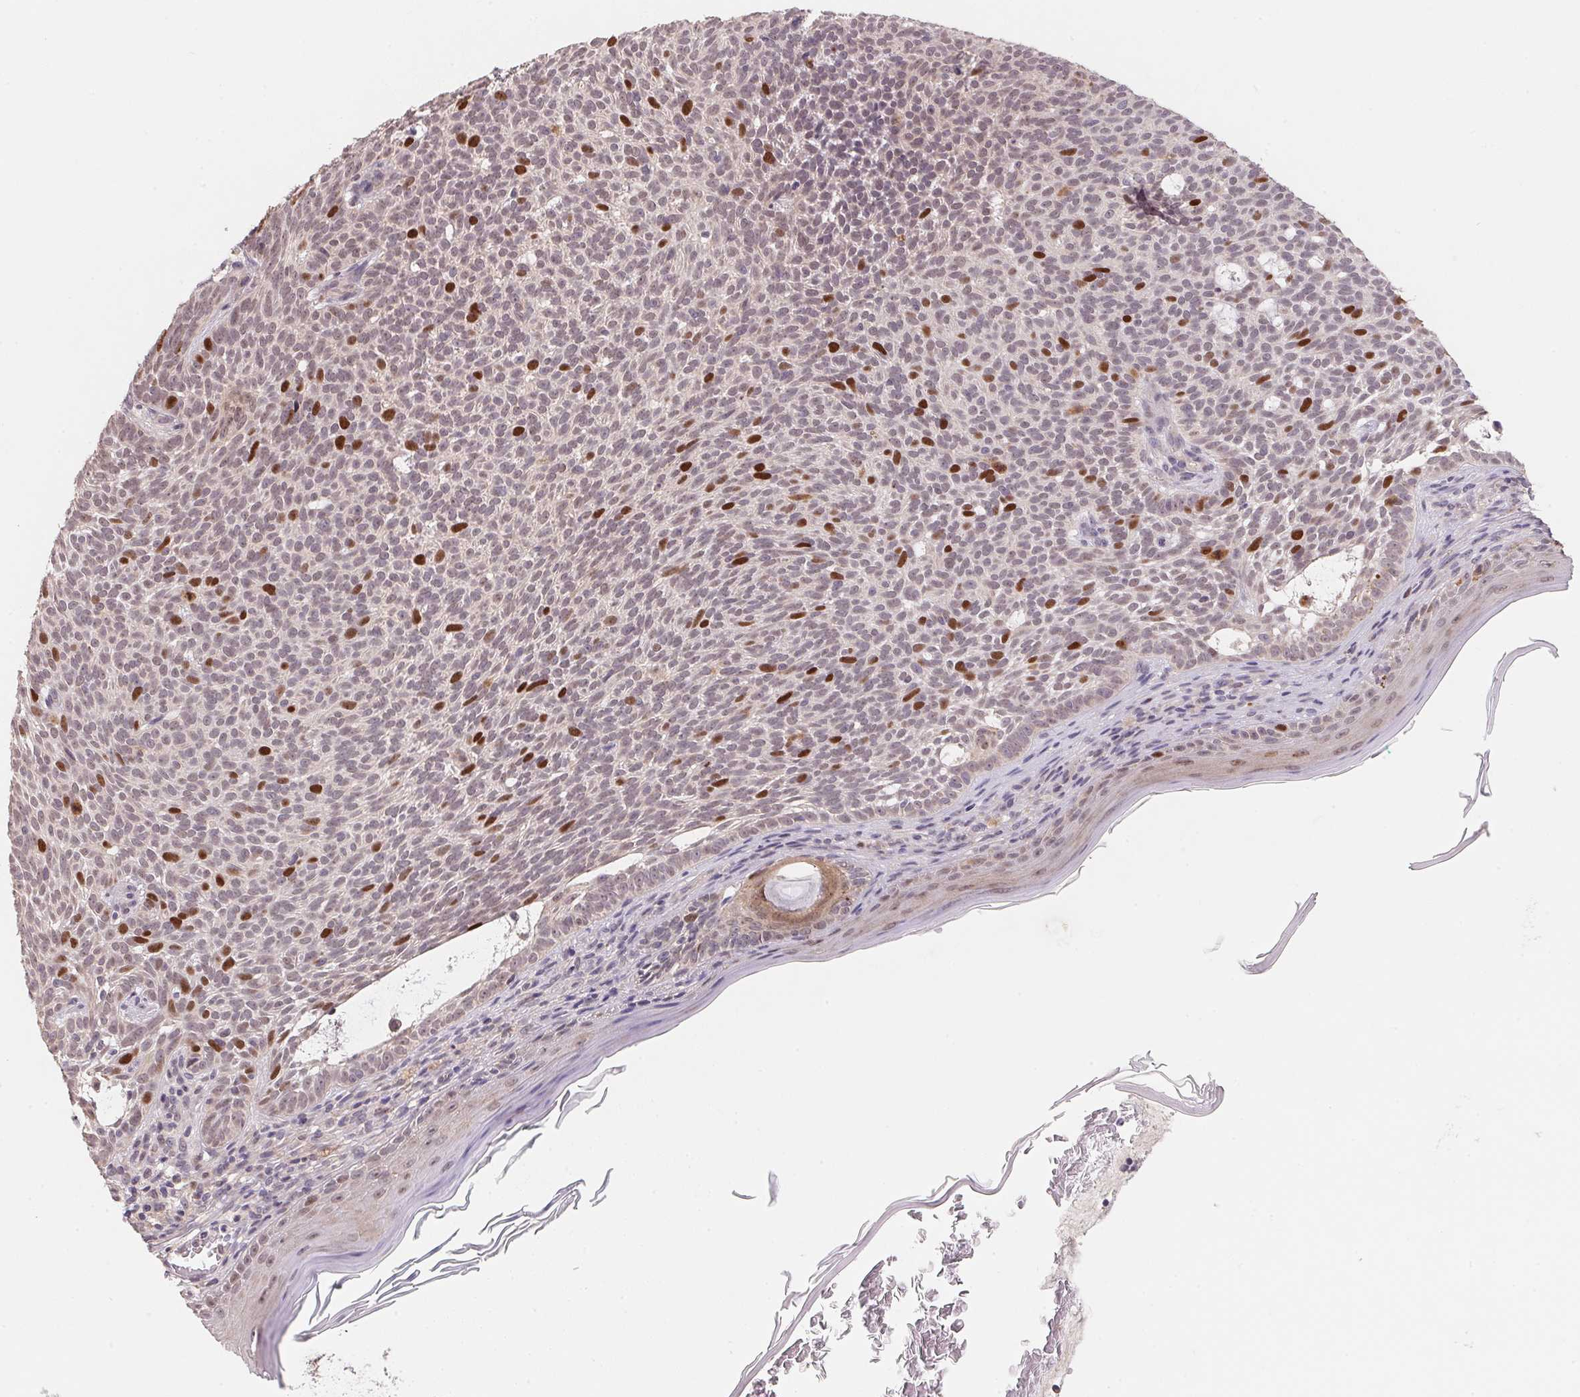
{"staining": {"intensity": "strong", "quantity": "<25%", "location": "nuclear"}, "tissue": "skin cancer", "cell_type": "Tumor cells", "image_type": "cancer", "snomed": [{"axis": "morphology", "description": "Basal cell carcinoma"}, {"axis": "topography", "description": "Skin"}], "caption": "Strong nuclear staining for a protein is identified in about <25% of tumor cells of skin cancer using immunohistochemistry (IHC).", "gene": "KIFC1", "patient": {"sex": "male", "age": 78}}